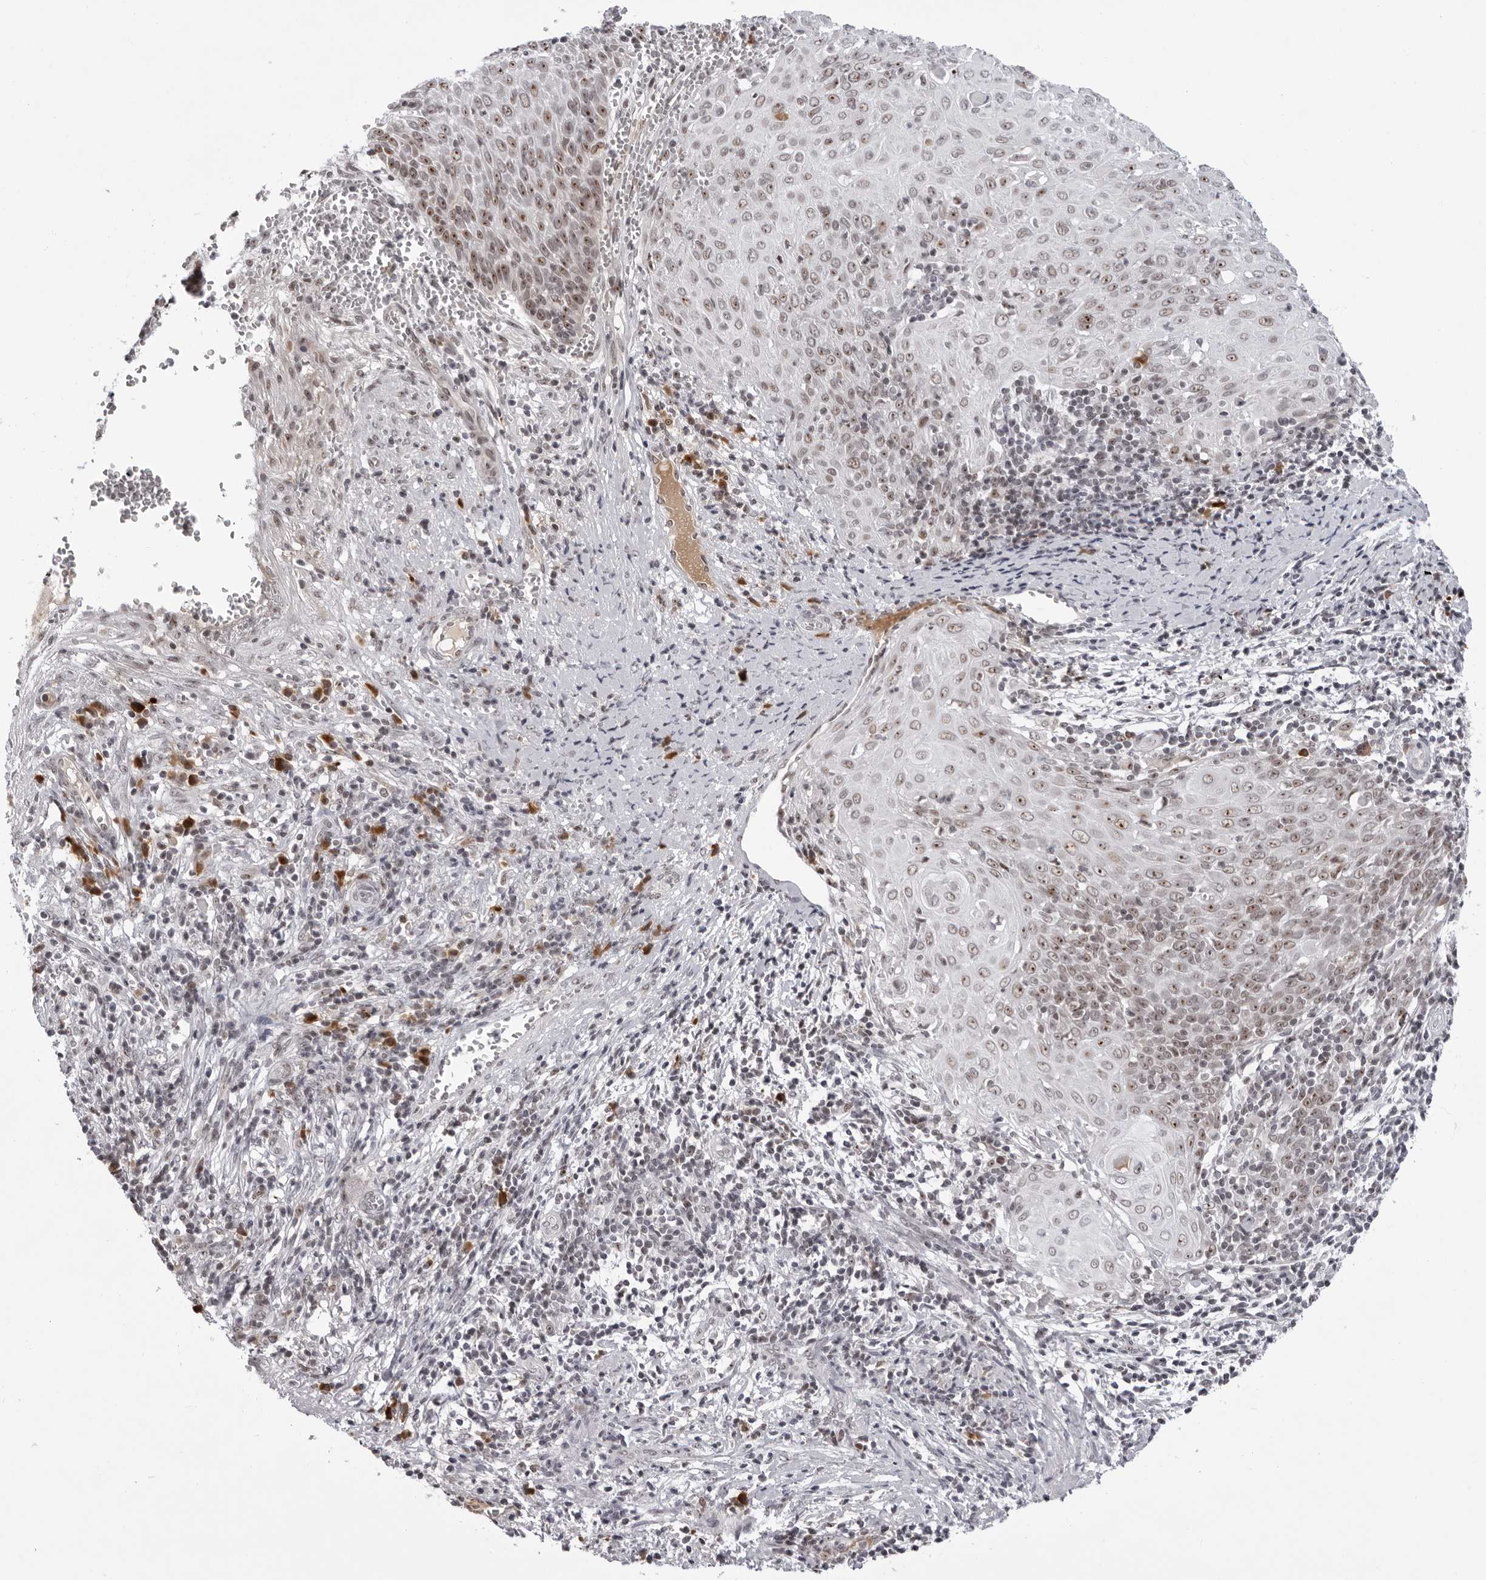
{"staining": {"intensity": "moderate", "quantity": ">75%", "location": "nuclear"}, "tissue": "cervical cancer", "cell_type": "Tumor cells", "image_type": "cancer", "snomed": [{"axis": "morphology", "description": "Squamous cell carcinoma, NOS"}, {"axis": "topography", "description": "Cervix"}], "caption": "Protein analysis of cervical cancer (squamous cell carcinoma) tissue reveals moderate nuclear positivity in about >75% of tumor cells. (DAB (3,3'-diaminobenzidine) IHC, brown staining for protein, blue staining for nuclei).", "gene": "EXOSC10", "patient": {"sex": "female", "age": 39}}